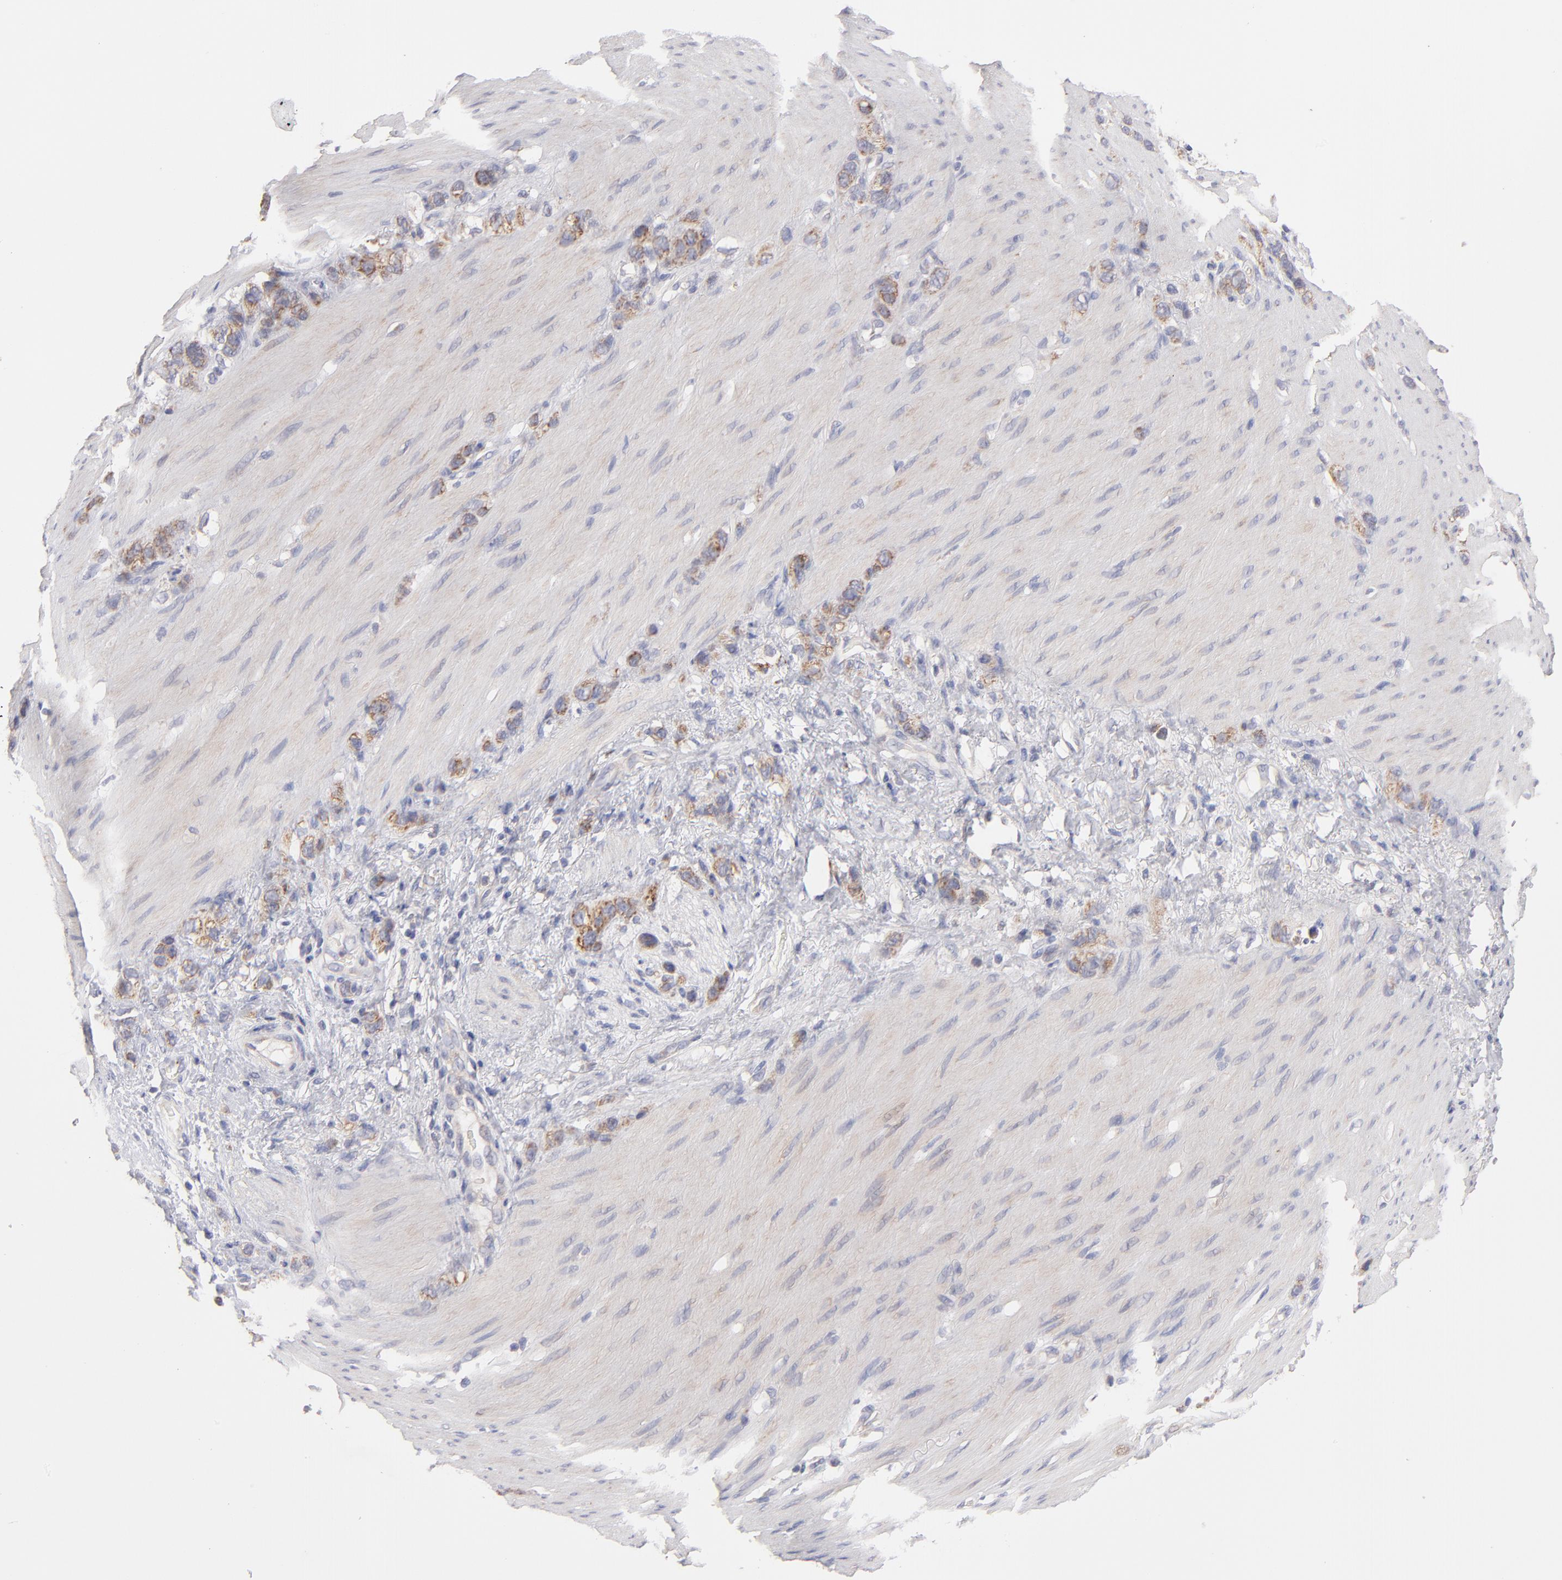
{"staining": {"intensity": "moderate", "quantity": ">75%", "location": "cytoplasmic/membranous"}, "tissue": "stomach cancer", "cell_type": "Tumor cells", "image_type": "cancer", "snomed": [{"axis": "morphology", "description": "Normal tissue, NOS"}, {"axis": "morphology", "description": "Adenocarcinoma, NOS"}, {"axis": "morphology", "description": "Adenocarcinoma, High grade"}, {"axis": "topography", "description": "Stomach, upper"}, {"axis": "topography", "description": "Stomach"}], "caption": "DAB immunohistochemical staining of stomach adenocarcinoma exhibits moderate cytoplasmic/membranous protein expression in approximately >75% of tumor cells. (DAB = brown stain, brightfield microscopy at high magnification).", "gene": "HCCS", "patient": {"sex": "female", "age": 65}}